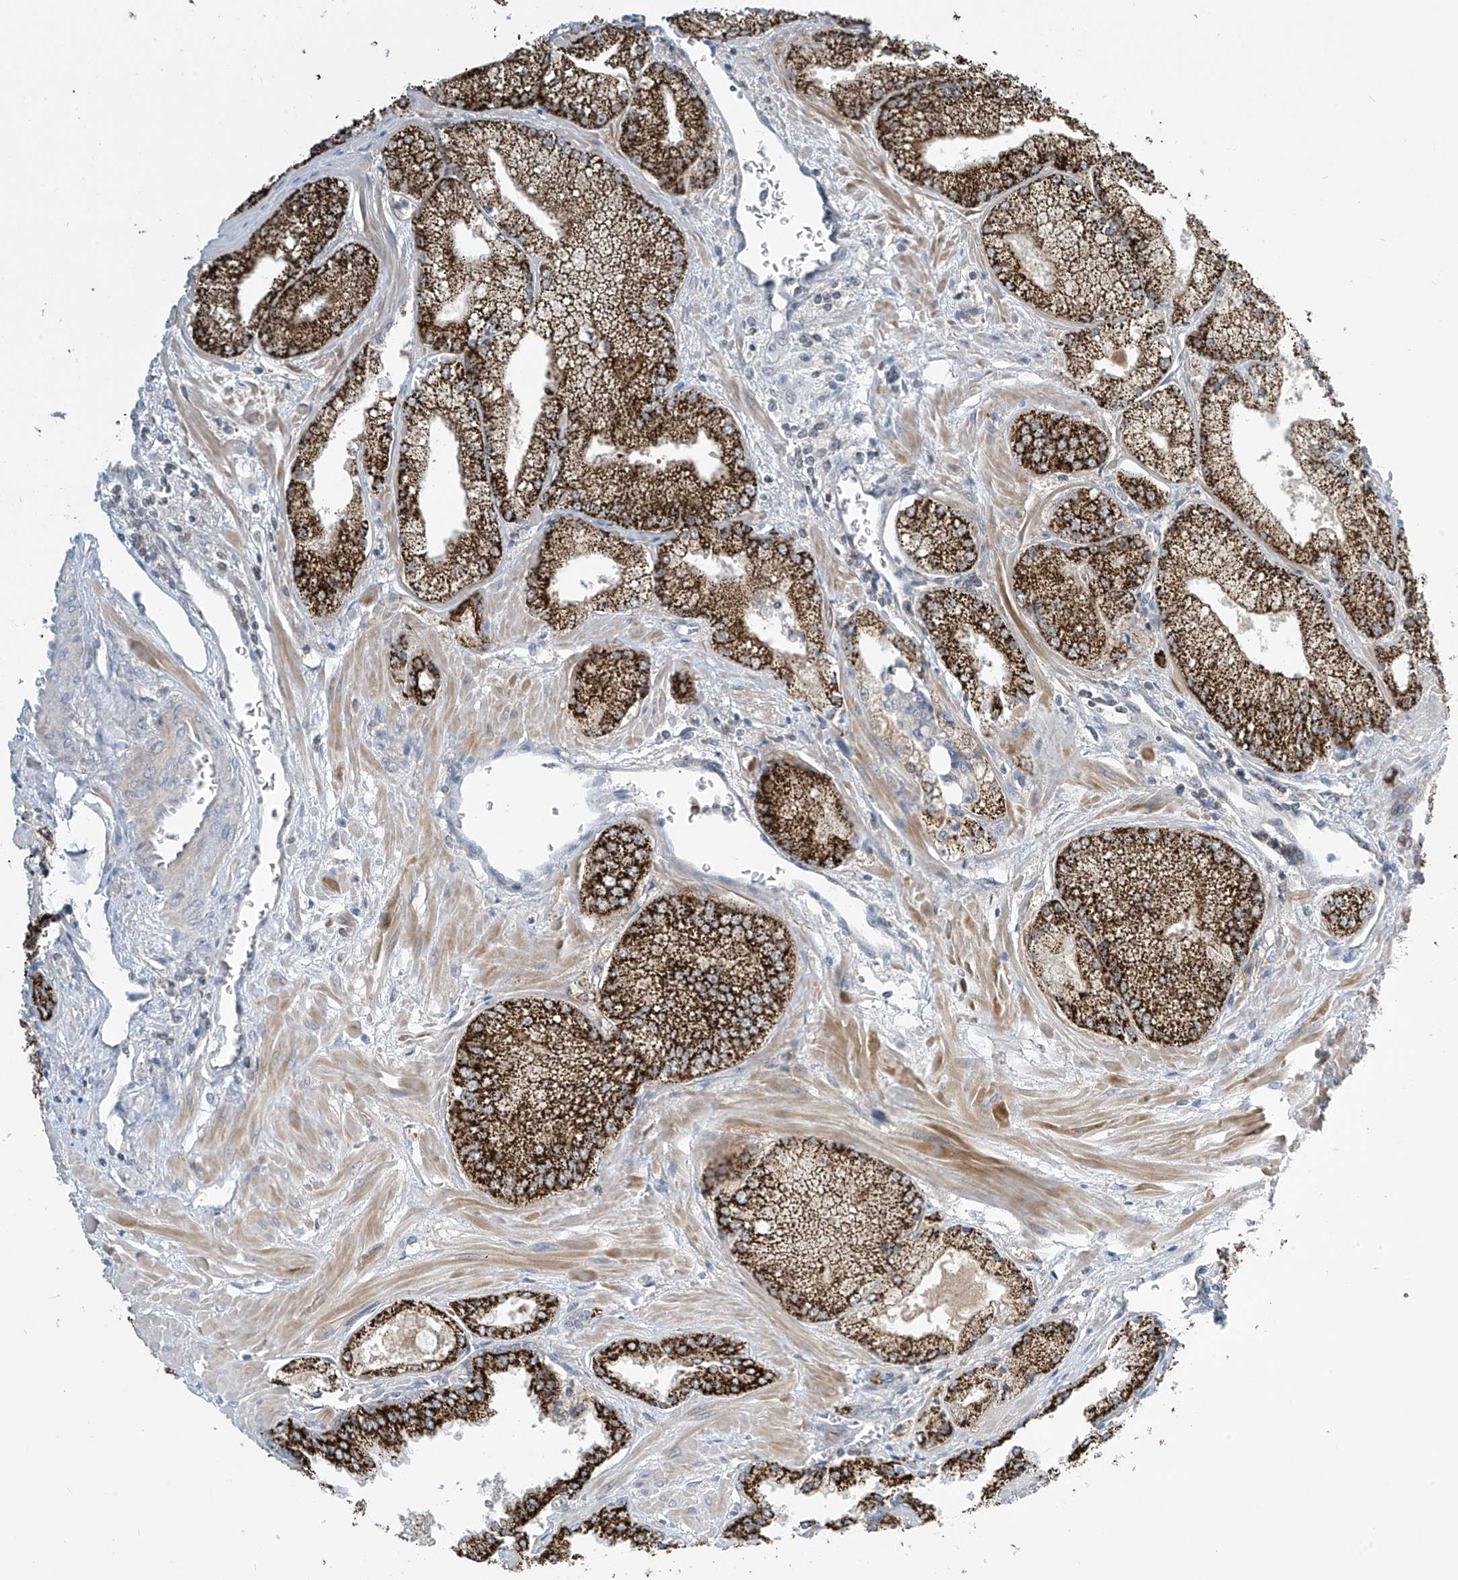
{"staining": {"intensity": "strong", "quantity": ">75%", "location": "cytoplasmic/membranous"}, "tissue": "prostate cancer", "cell_type": "Tumor cells", "image_type": "cancer", "snomed": [{"axis": "morphology", "description": "Adenocarcinoma, Low grade"}, {"axis": "topography", "description": "Prostate"}], "caption": "Prostate adenocarcinoma (low-grade) stained for a protein demonstrates strong cytoplasmic/membranous positivity in tumor cells.", "gene": "IBA57", "patient": {"sex": "male", "age": 67}}